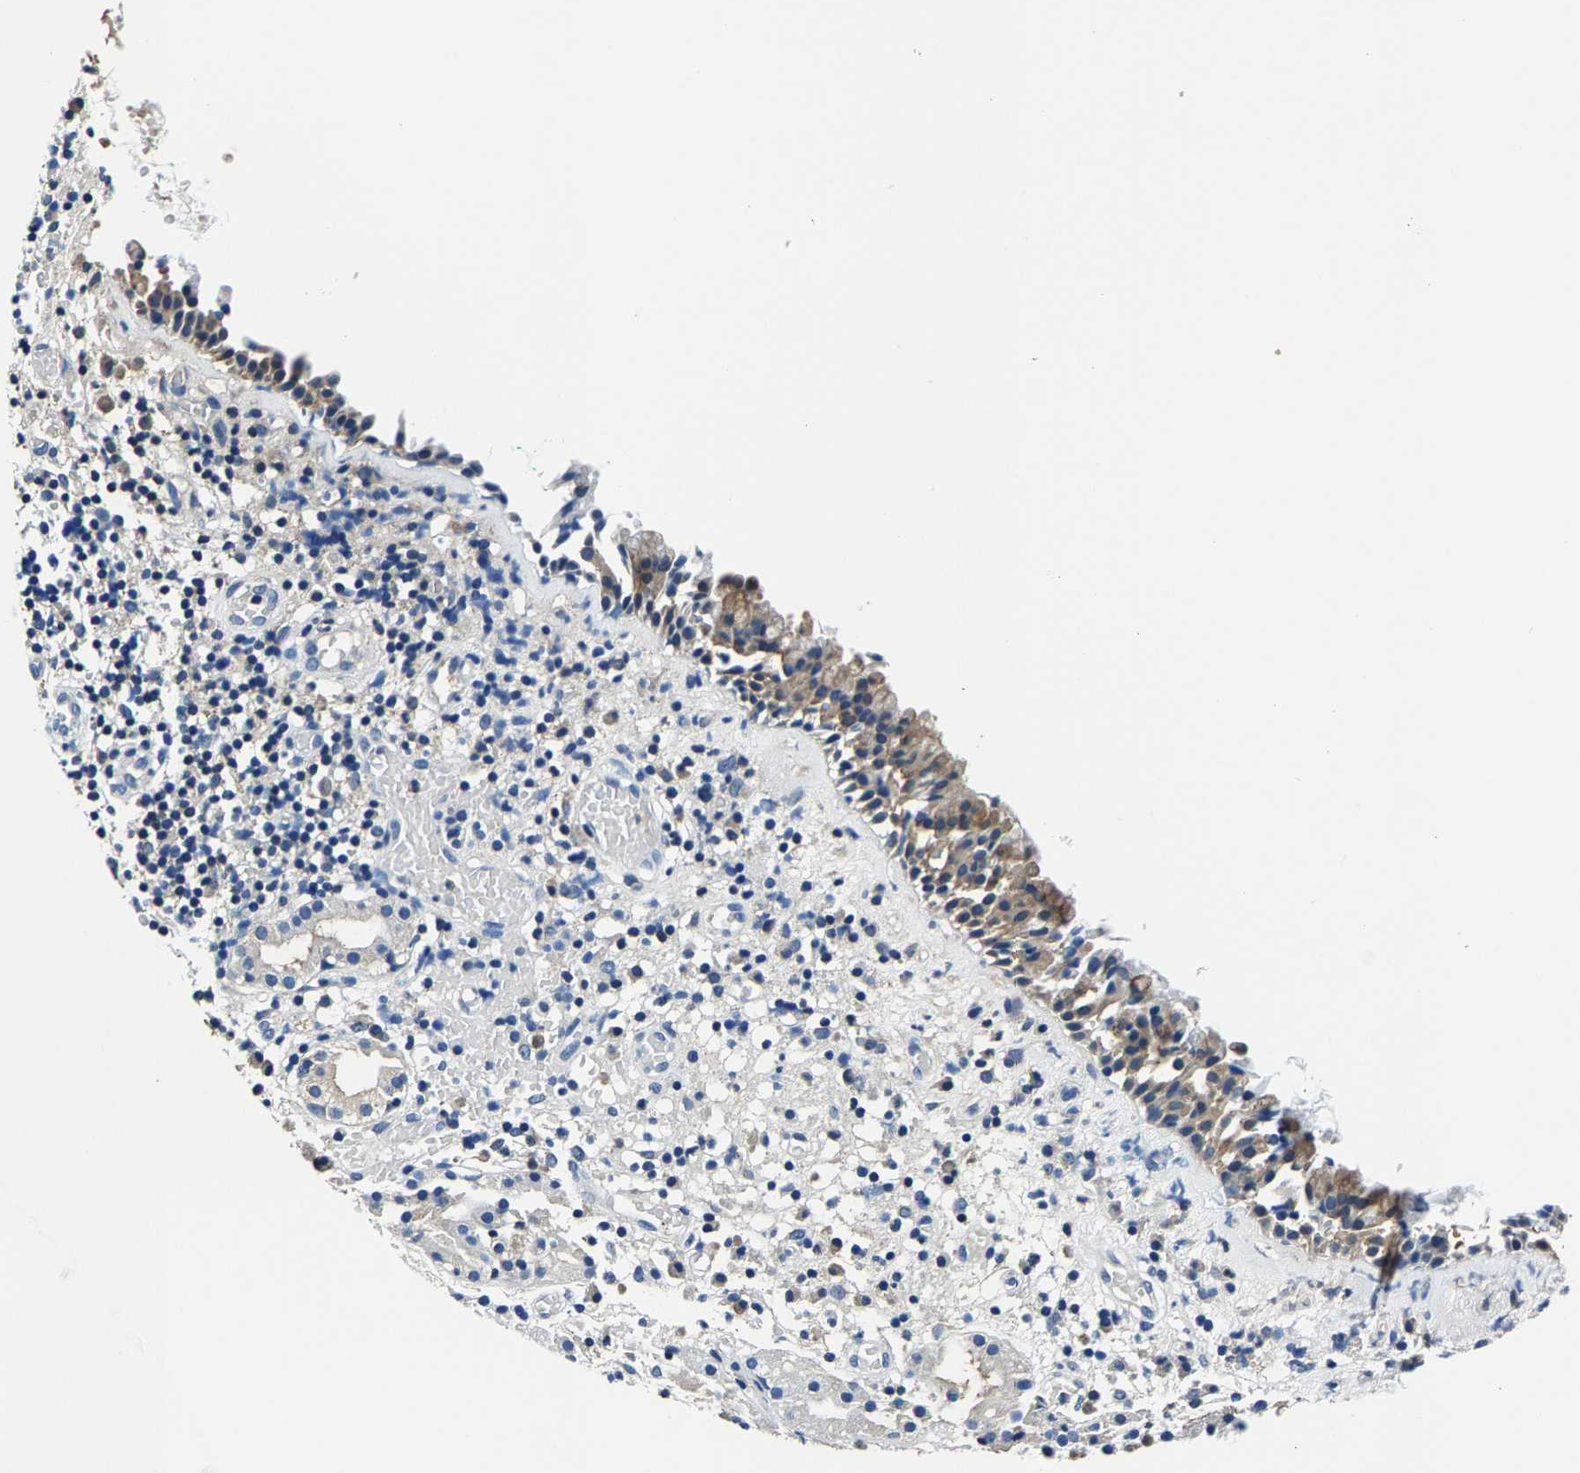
{"staining": {"intensity": "moderate", "quantity": "<25%", "location": "cytoplasmic/membranous"}, "tissue": "nasopharynx", "cell_type": "Respiratory epithelial cells", "image_type": "normal", "snomed": [{"axis": "morphology", "description": "Normal tissue, NOS"}, {"axis": "morphology", "description": "Basal cell carcinoma"}, {"axis": "topography", "description": "Cartilage tissue"}, {"axis": "topography", "description": "Nasopharynx"}, {"axis": "topography", "description": "Oral tissue"}], "caption": "The photomicrograph demonstrates staining of unremarkable nasopharynx, revealing moderate cytoplasmic/membranous protein expression (brown color) within respiratory epithelial cells.", "gene": "ALDOB", "patient": {"sex": "female", "age": 77}}